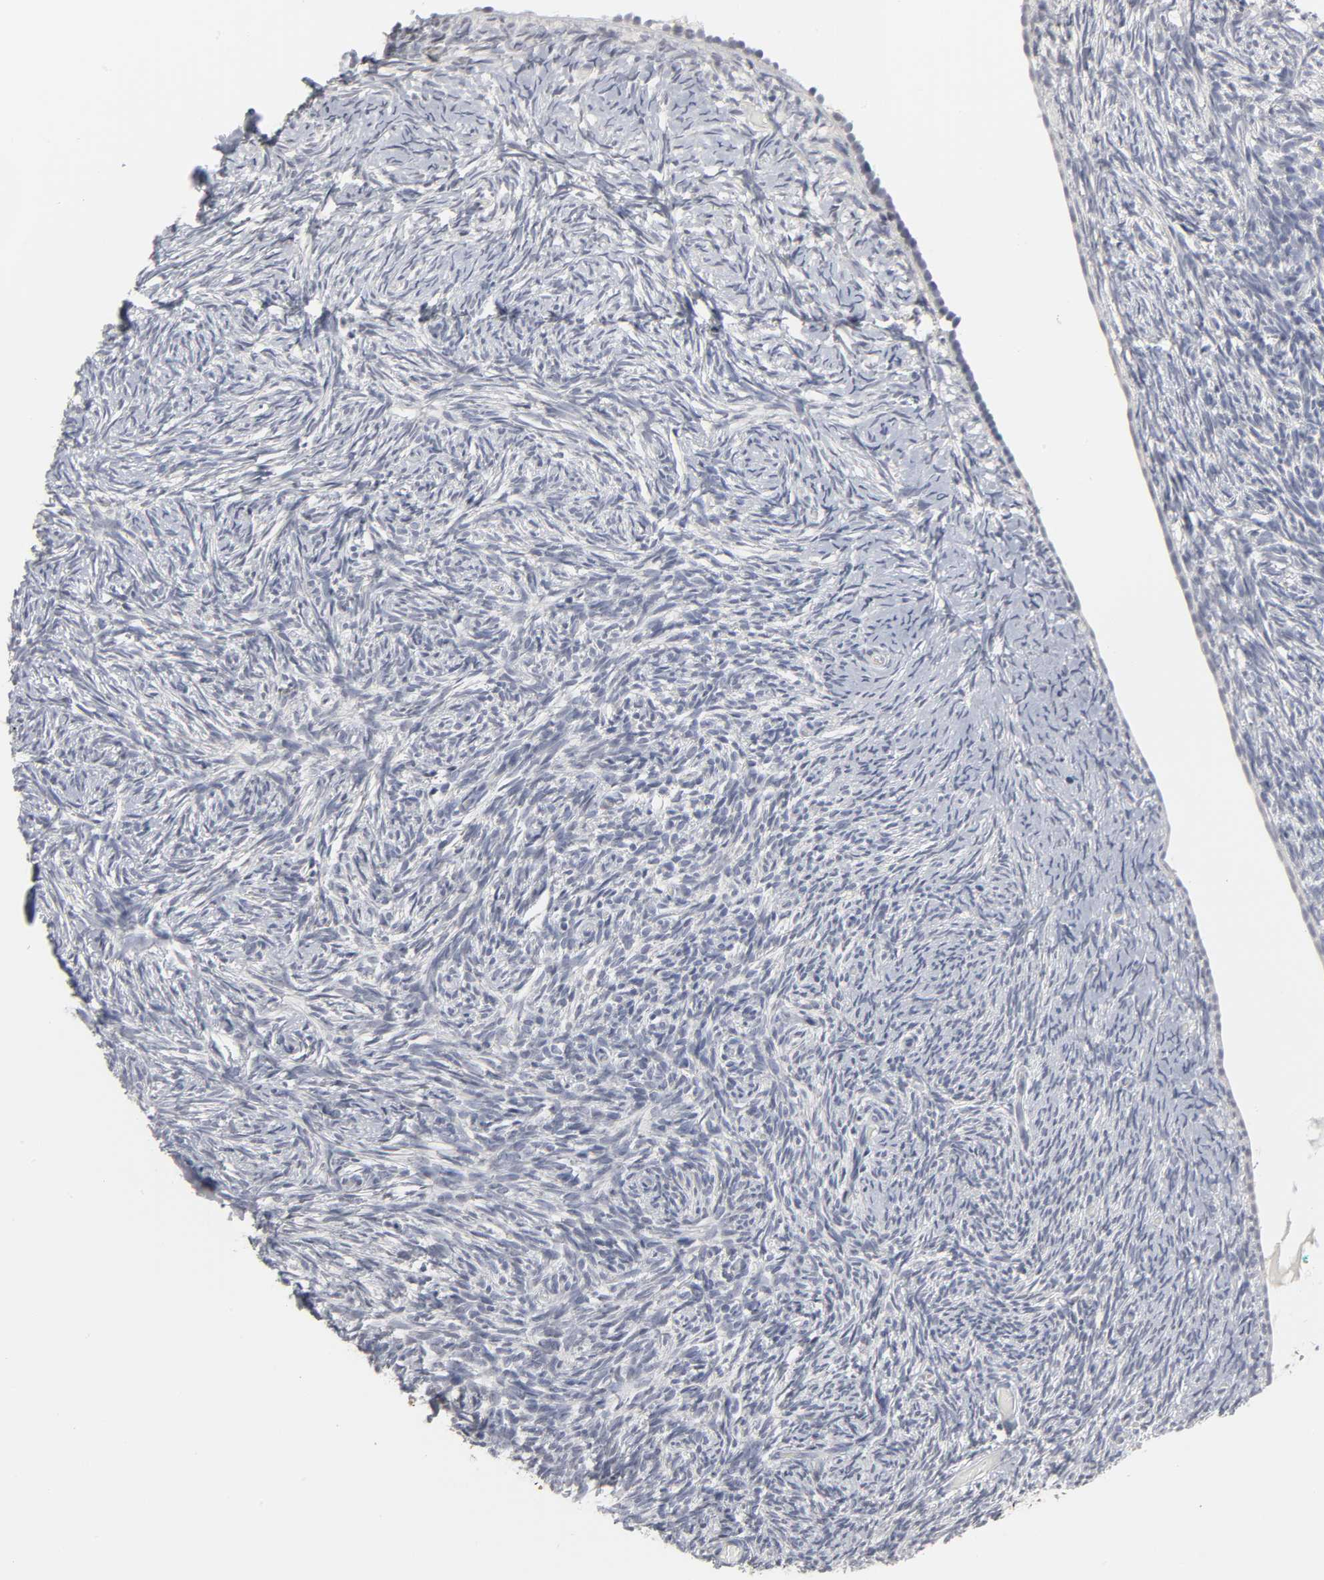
{"staining": {"intensity": "negative", "quantity": "none", "location": "none"}, "tissue": "ovary", "cell_type": "Ovarian stroma cells", "image_type": "normal", "snomed": [{"axis": "morphology", "description": "Normal tissue, NOS"}, {"axis": "topography", "description": "Ovary"}], "caption": "A photomicrograph of ovary stained for a protein shows no brown staining in ovarian stroma cells.", "gene": "TCAP", "patient": {"sex": "female", "age": 60}}